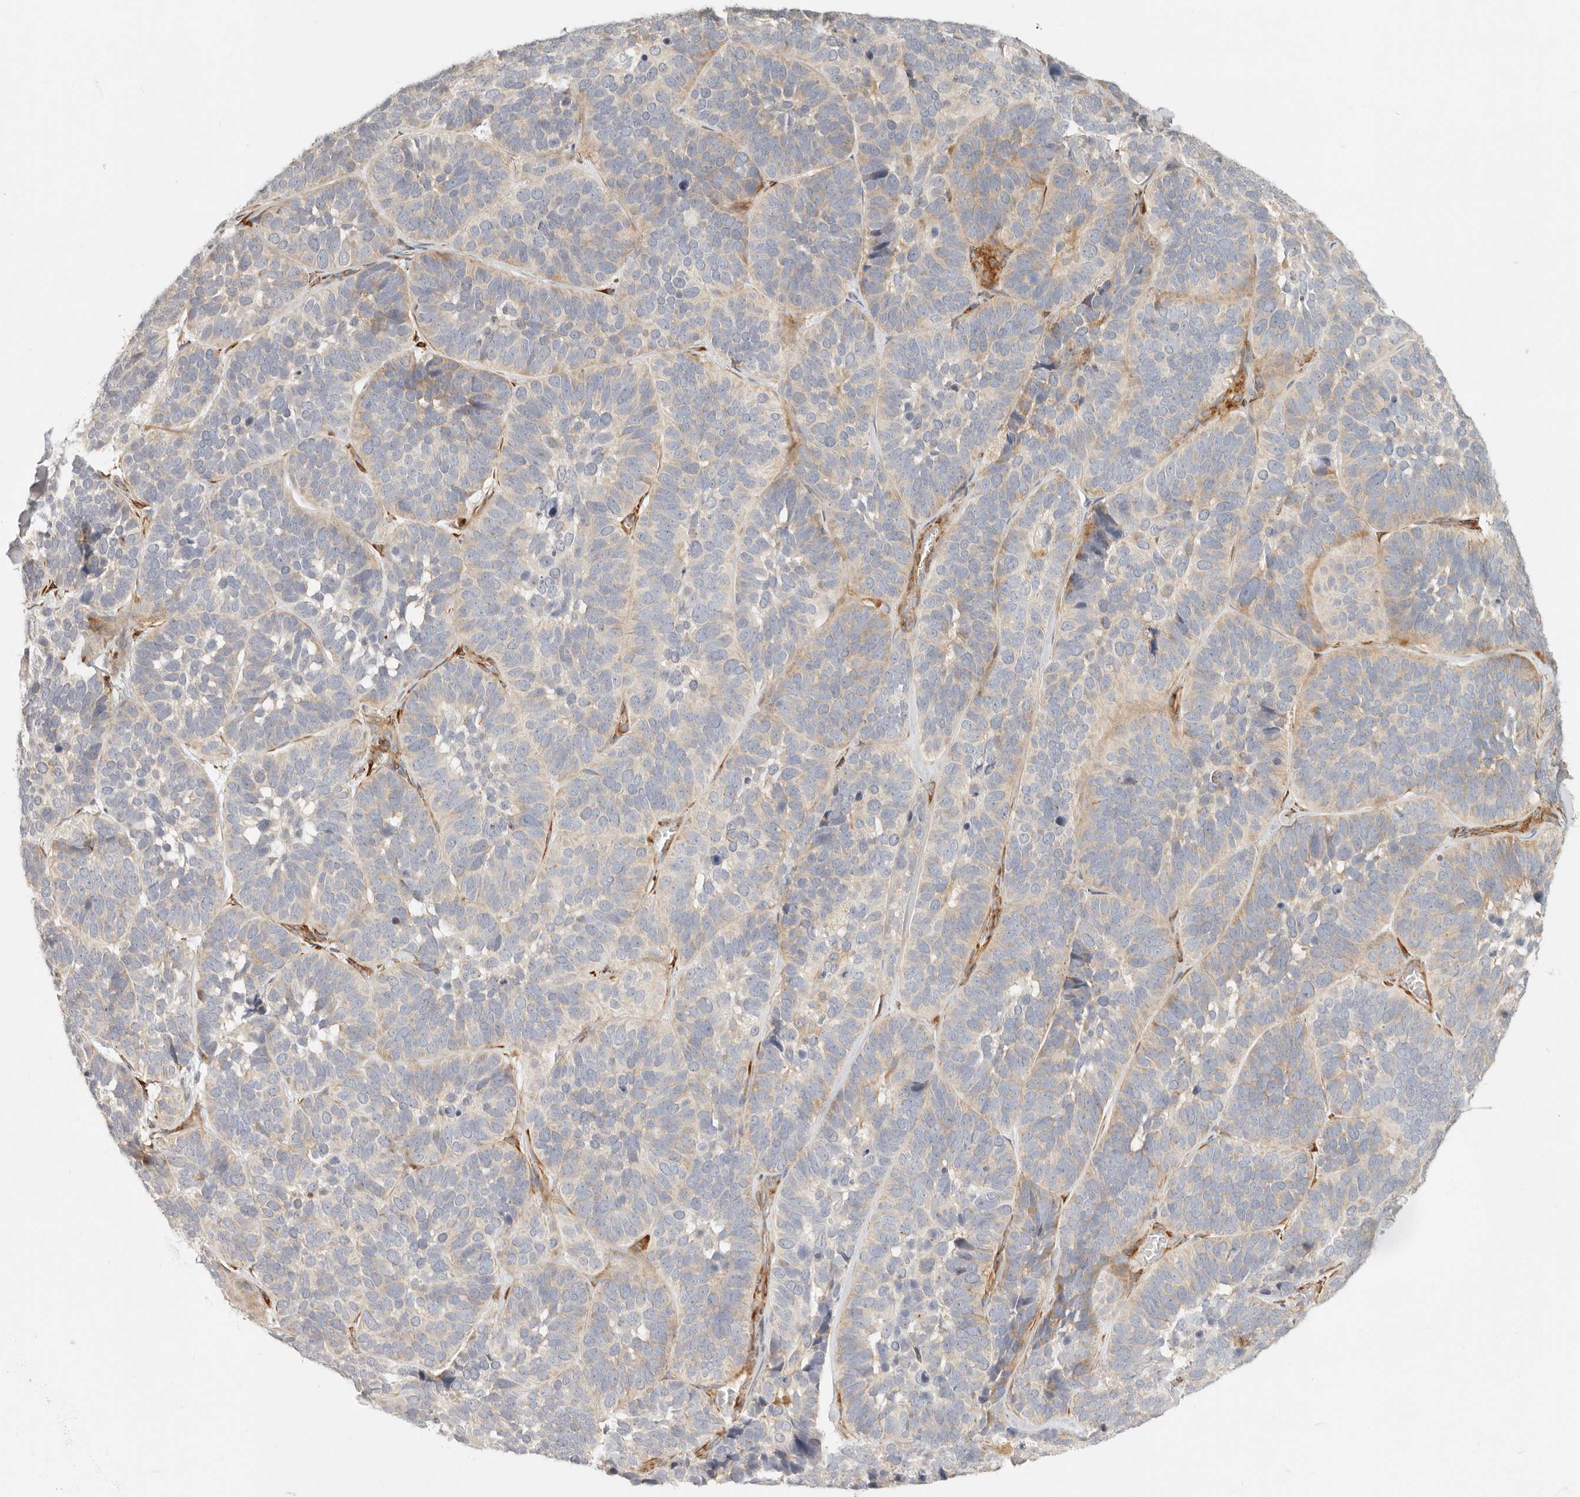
{"staining": {"intensity": "moderate", "quantity": "<25%", "location": "cytoplasmic/membranous"}, "tissue": "skin cancer", "cell_type": "Tumor cells", "image_type": "cancer", "snomed": [{"axis": "morphology", "description": "Basal cell carcinoma"}, {"axis": "topography", "description": "Skin"}], "caption": "A brown stain shows moderate cytoplasmic/membranous staining of a protein in human skin basal cell carcinoma tumor cells.", "gene": "SASS6", "patient": {"sex": "male", "age": 62}}